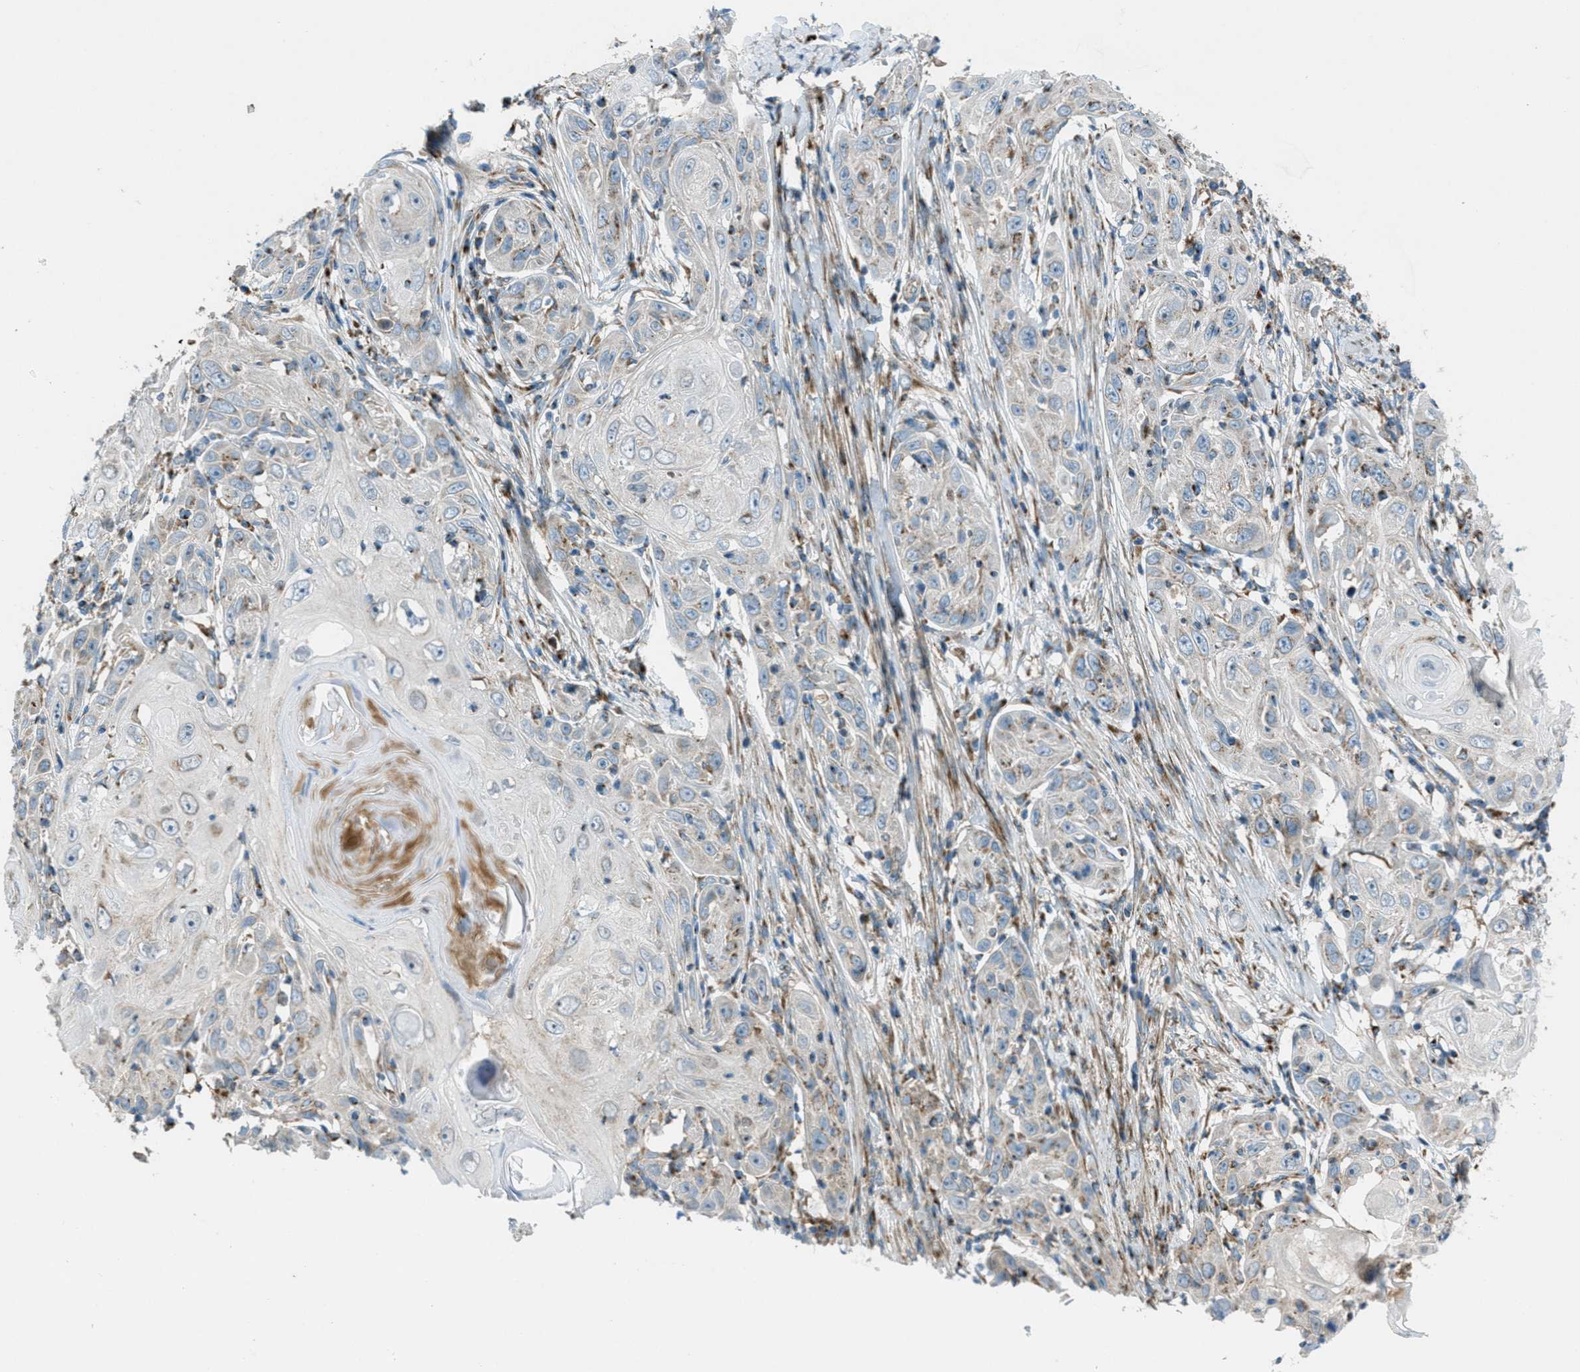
{"staining": {"intensity": "weak", "quantity": "<25%", "location": "cytoplasmic/membranous"}, "tissue": "skin cancer", "cell_type": "Tumor cells", "image_type": "cancer", "snomed": [{"axis": "morphology", "description": "Squamous cell carcinoma, NOS"}, {"axis": "topography", "description": "Skin"}], "caption": "Histopathology image shows no protein positivity in tumor cells of squamous cell carcinoma (skin) tissue.", "gene": "BCKDK", "patient": {"sex": "female", "age": 88}}